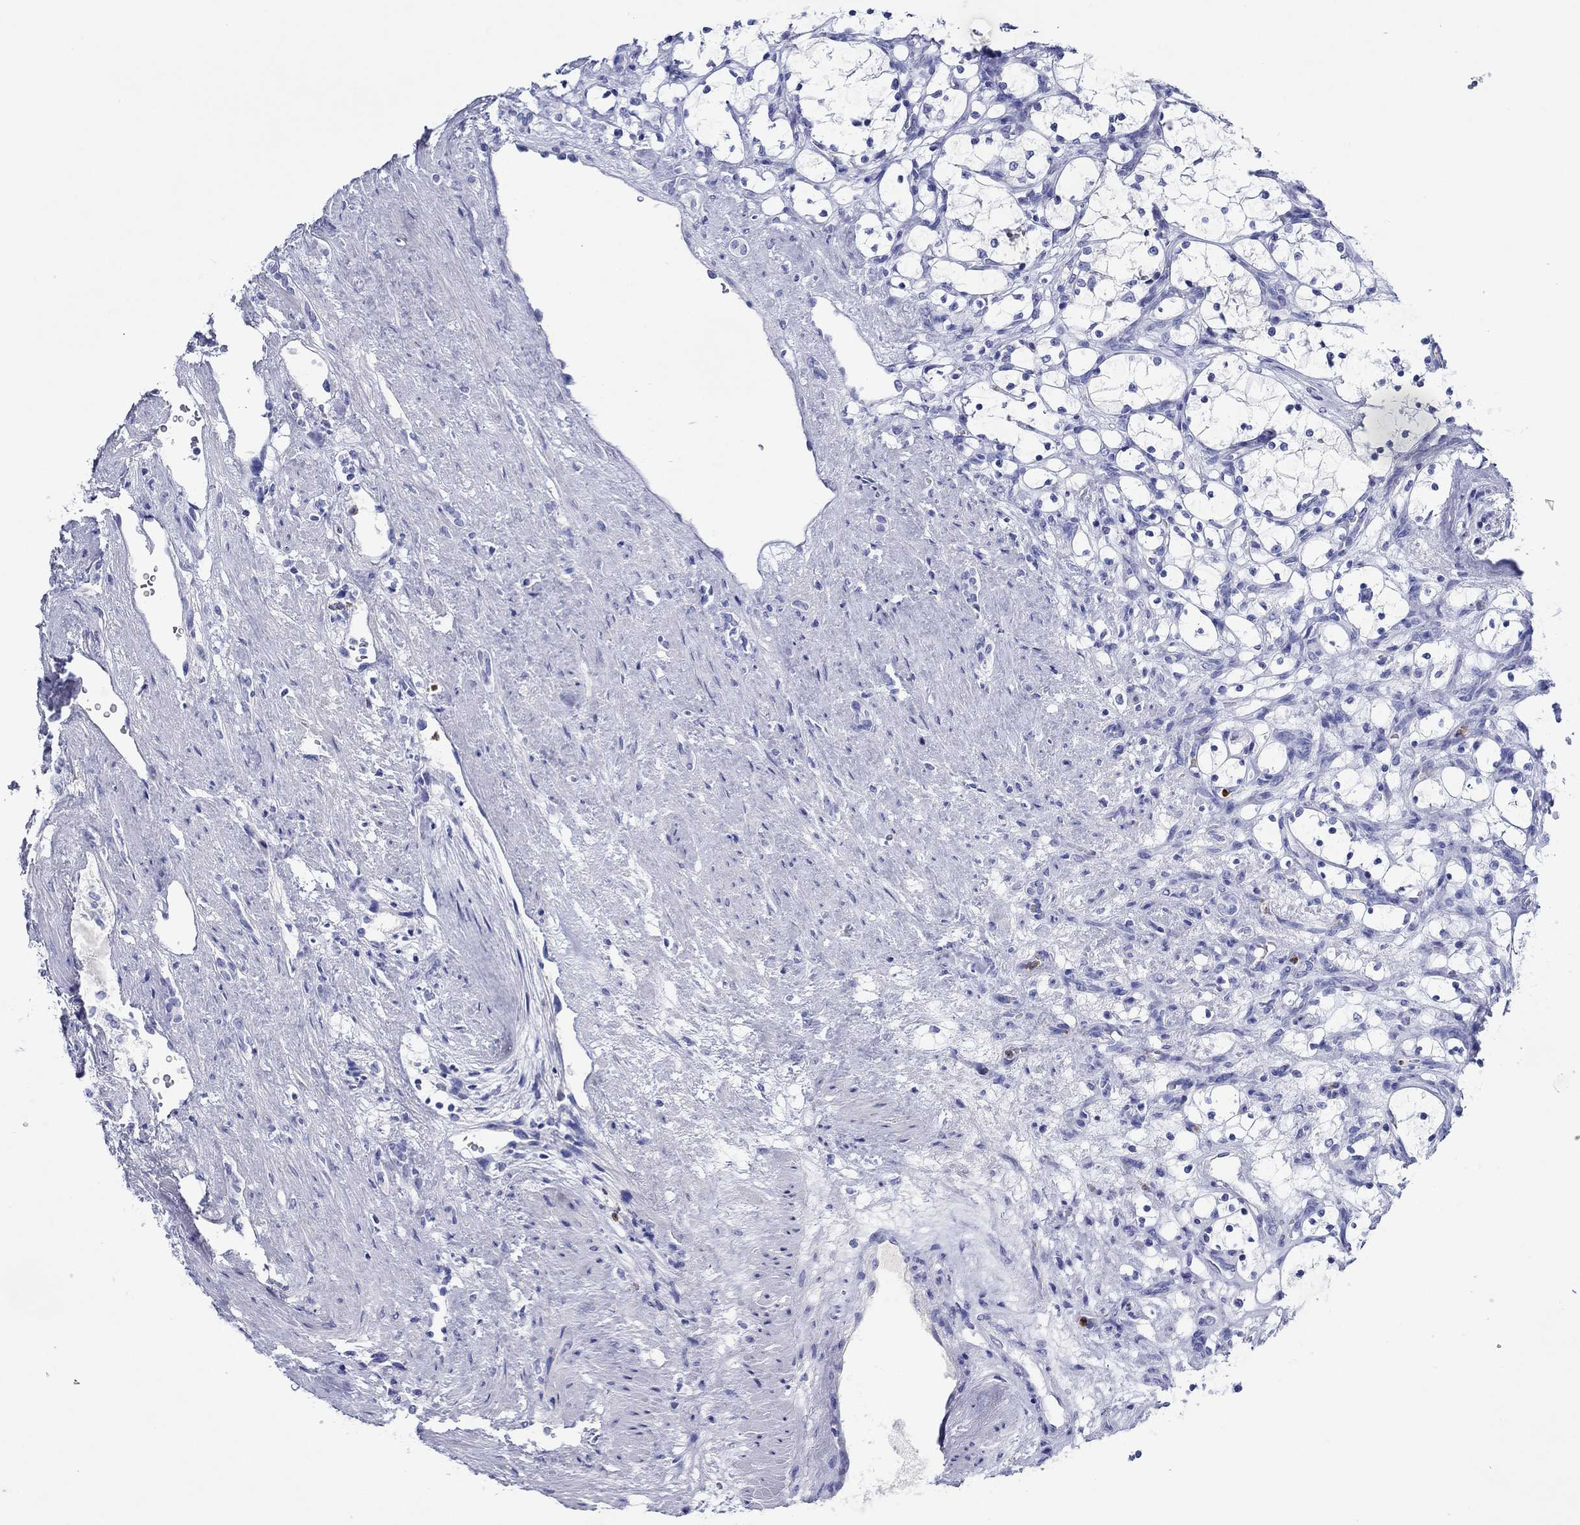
{"staining": {"intensity": "negative", "quantity": "none", "location": "none"}, "tissue": "renal cancer", "cell_type": "Tumor cells", "image_type": "cancer", "snomed": [{"axis": "morphology", "description": "Adenocarcinoma, NOS"}, {"axis": "topography", "description": "Kidney"}], "caption": "A high-resolution histopathology image shows immunohistochemistry staining of adenocarcinoma (renal), which reveals no significant expression in tumor cells.", "gene": "EPX", "patient": {"sex": "female", "age": 69}}